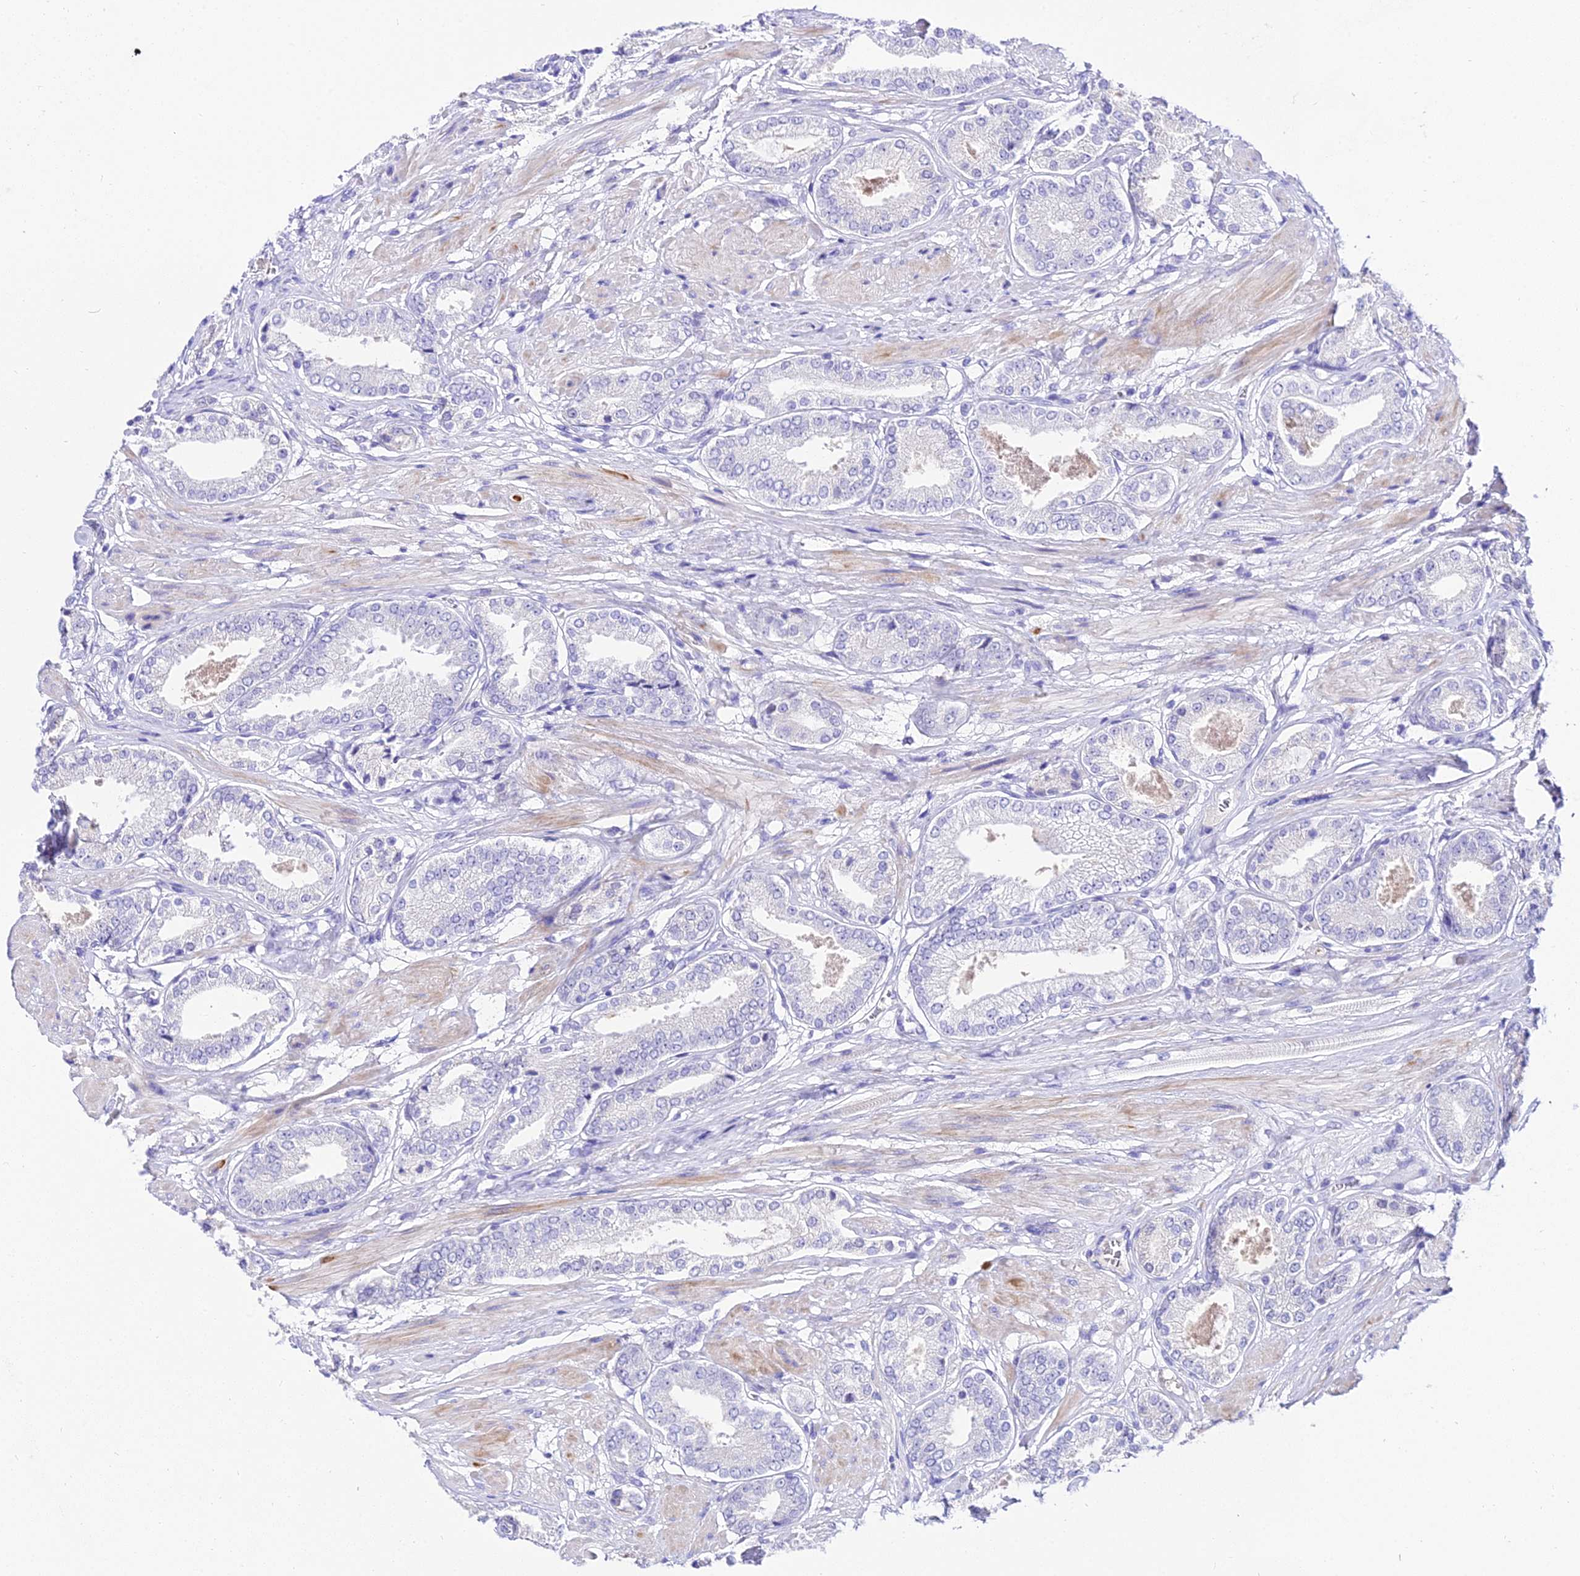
{"staining": {"intensity": "negative", "quantity": "none", "location": "none"}, "tissue": "prostate cancer", "cell_type": "Tumor cells", "image_type": "cancer", "snomed": [{"axis": "morphology", "description": "Adenocarcinoma, High grade"}, {"axis": "topography", "description": "Prostate and seminal vesicle, NOS"}], "caption": "Tumor cells are negative for brown protein staining in high-grade adenocarcinoma (prostate). Nuclei are stained in blue.", "gene": "DEFB106A", "patient": {"sex": "male", "age": 64}}